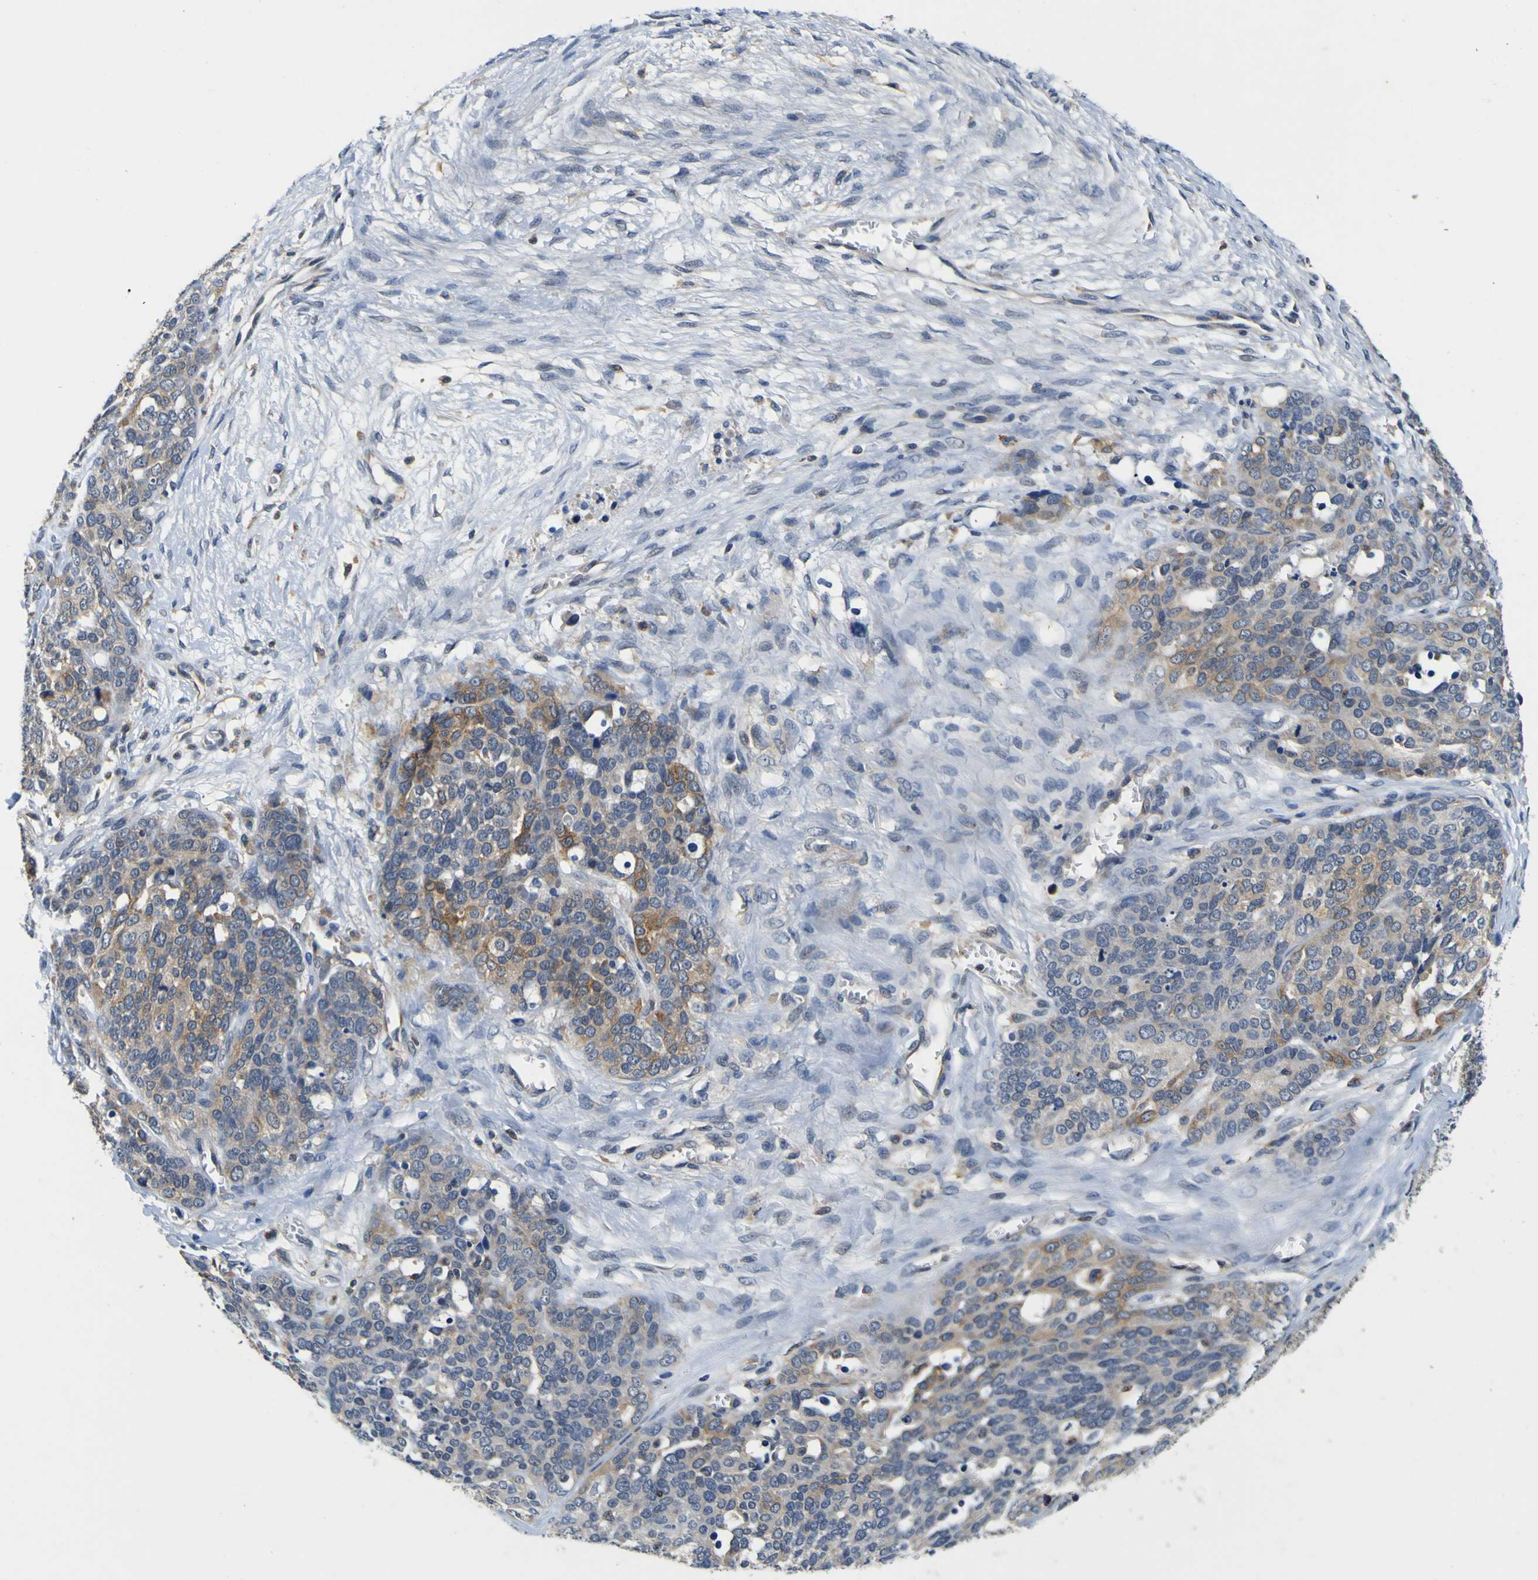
{"staining": {"intensity": "moderate", "quantity": "<25%", "location": "cytoplasmic/membranous"}, "tissue": "ovarian cancer", "cell_type": "Tumor cells", "image_type": "cancer", "snomed": [{"axis": "morphology", "description": "Cystadenocarcinoma, serous, NOS"}, {"axis": "topography", "description": "Ovary"}], "caption": "Protein staining of ovarian cancer tissue reveals moderate cytoplasmic/membranous positivity in approximately <25% of tumor cells. (DAB (3,3'-diaminobenzidine) IHC with brightfield microscopy, high magnification).", "gene": "TNIK", "patient": {"sex": "female", "age": 44}}